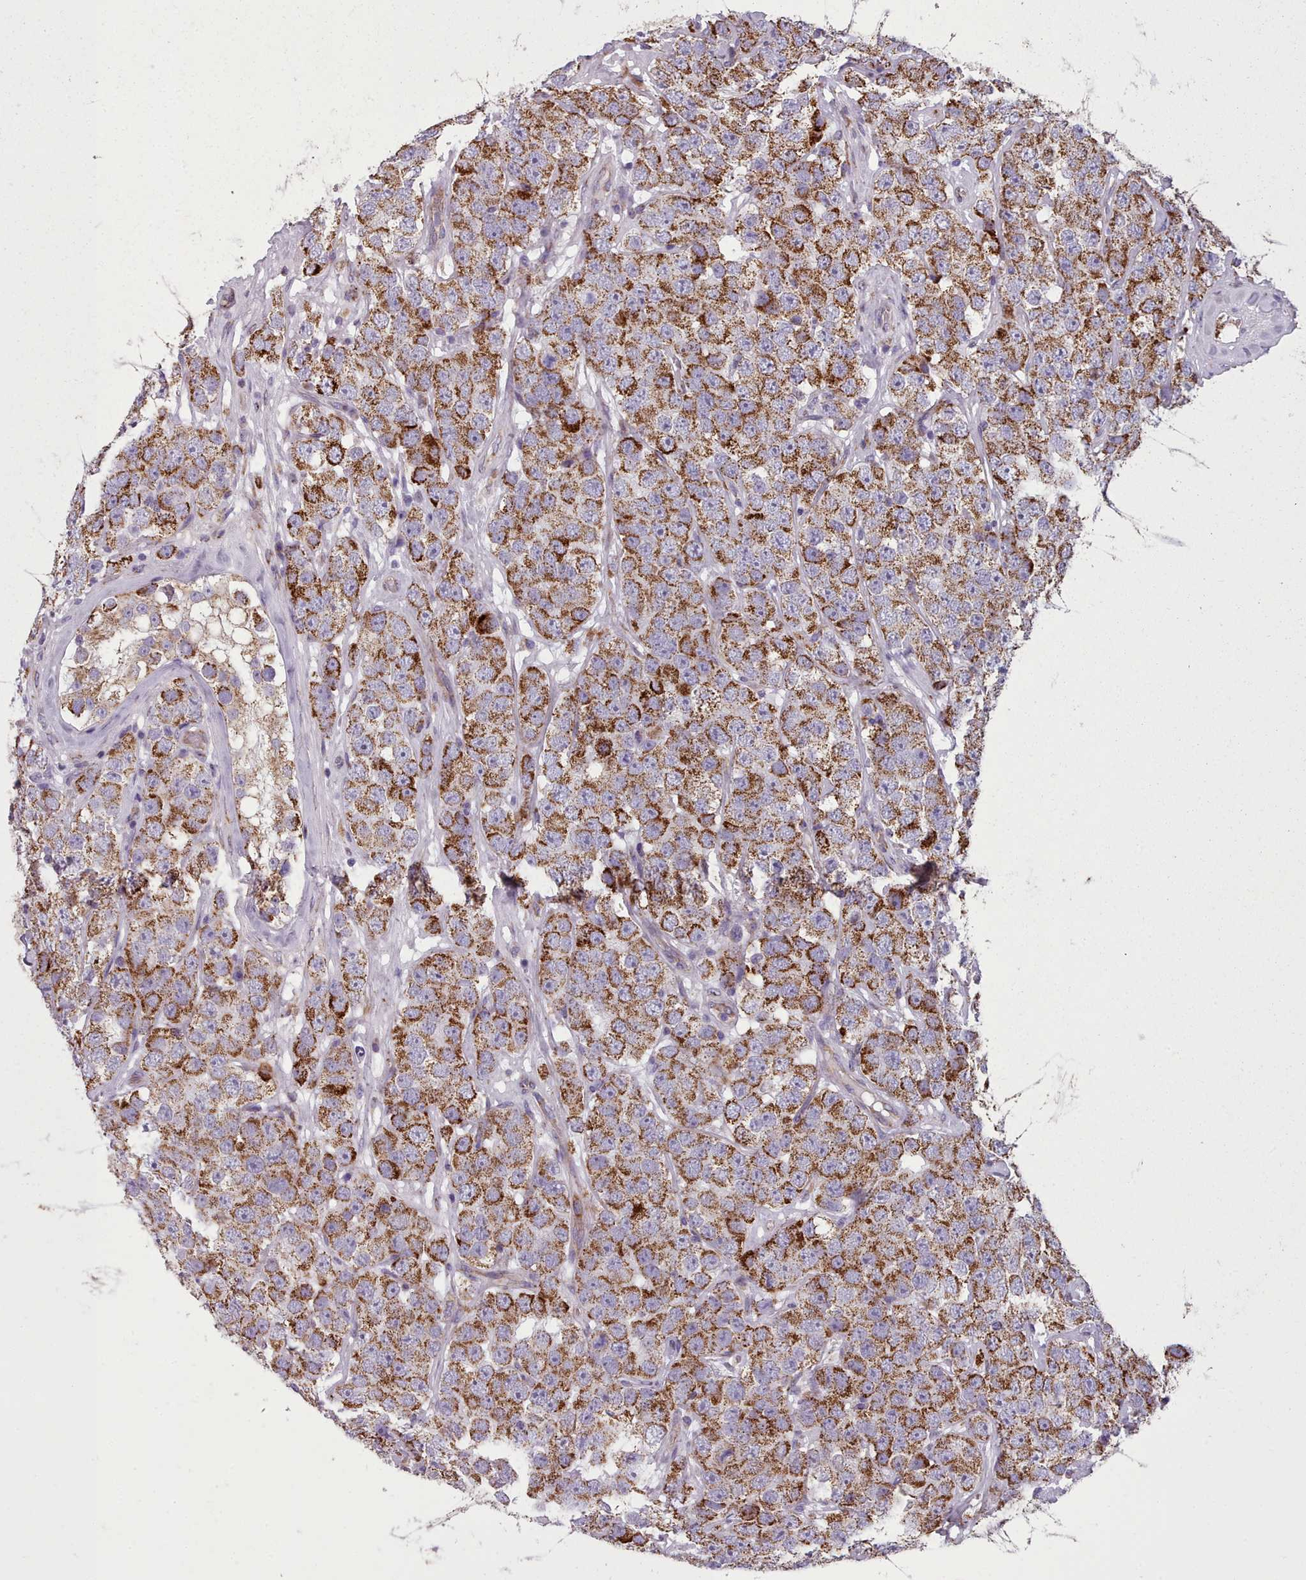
{"staining": {"intensity": "strong", "quantity": ">75%", "location": "cytoplasmic/membranous"}, "tissue": "testis cancer", "cell_type": "Tumor cells", "image_type": "cancer", "snomed": [{"axis": "morphology", "description": "Seminoma, NOS"}, {"axis": "topography", "description": "Testis"}], "caption": "Testis cancer (seminoma) stained with a brown dye reveals strong cytoplasmic/membranous positive expression in about >75% of tumor cells.", "gene": "FKBP10", "patient": {"sex": "male", "age": 28}}